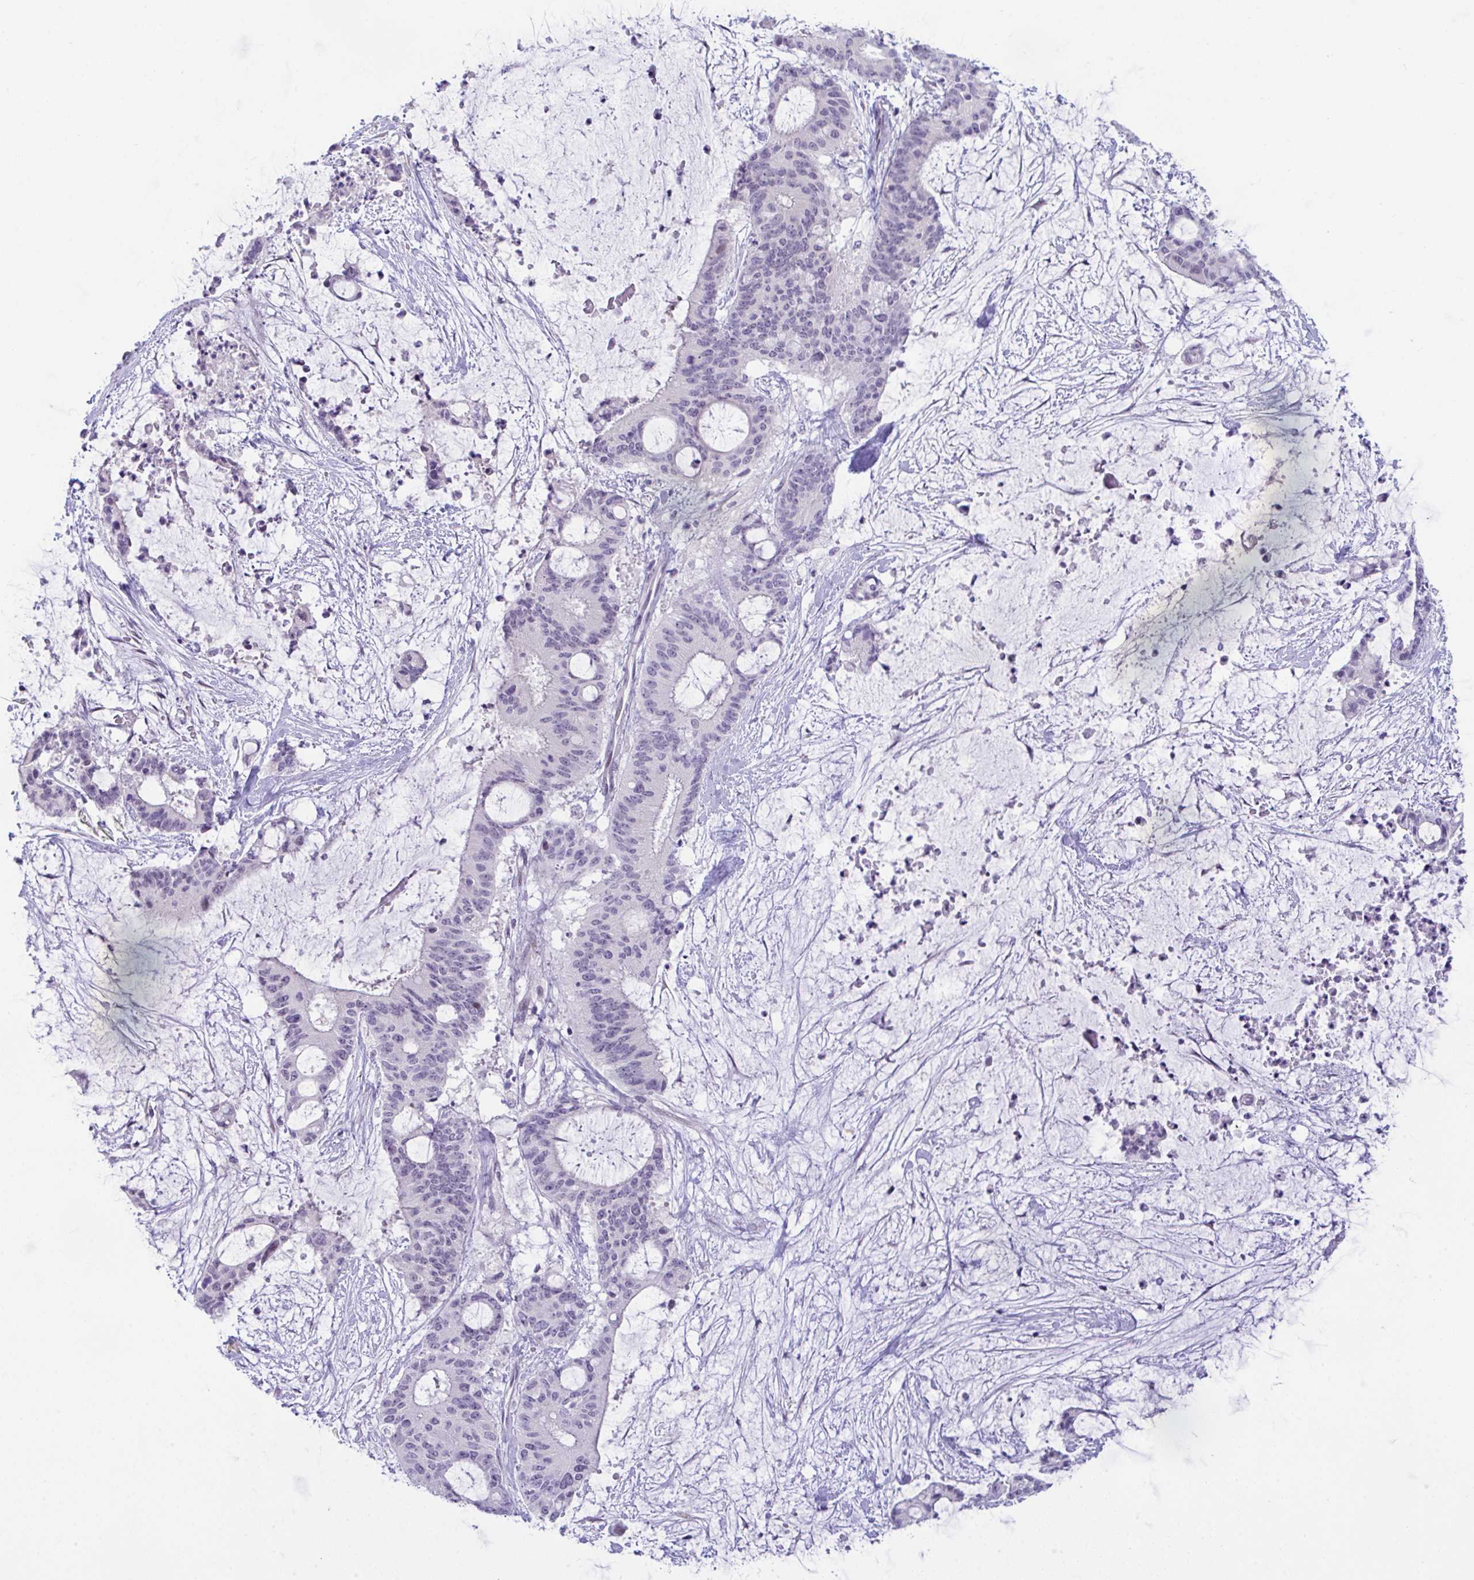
{"staining": {"intensity": "negative", "quantity": "none", "location": "none"}, "tissue": "liver cancer", "cell_type": "Tumor cells", "image_type": "cancer", "snomed": [{"axis": "morphology", "description": "Normal tissue, NOS"}, {"axis": "morphology", "description": "Cholangiocarcinoma"}, {"axis": "topography", "description": "Liver"}, {"axis": "topography", "description": "Peripheral nerve tissue"}], "caption": "The histopathology image demonstrates no significant expression in tumor cells of cholangiocarcinoma (liver).", "gene": "USP35", "patient": {"sex": "female", "age": 73}}